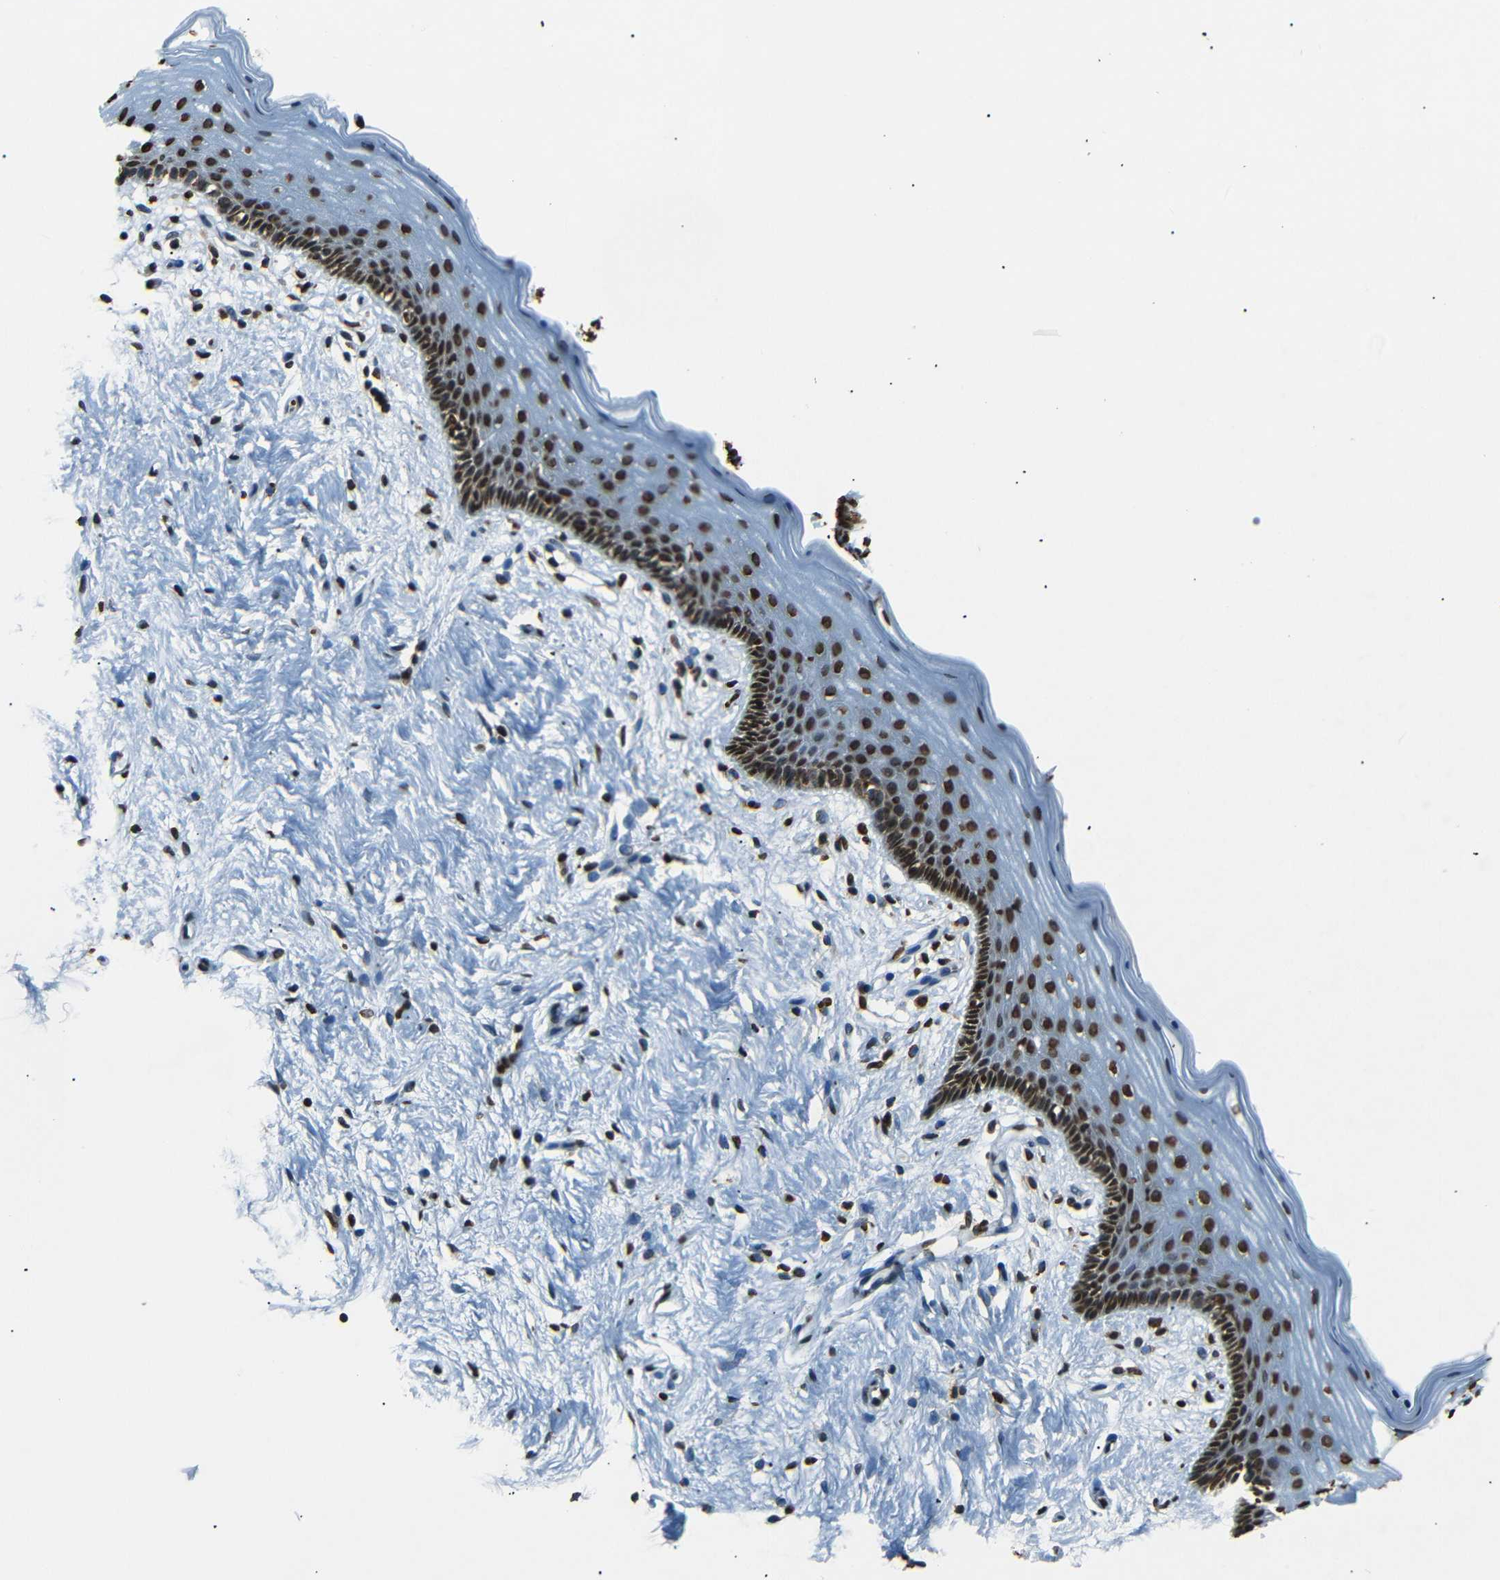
{"staining": {"intensity": "strong", "quantity": ">75%", "location": "nuclear"}, "tissue": "vagina", "cell_type": "Squamous epithelial cells", "image_type": "normal", "snomed": [{"axis": "morphology", "description": "Normal tissue, NOS"}, {"axis": "topography", "description": "Vagina"}], "caption": "A brown stain highlights strong nuclear positivity of a protein in squamous epithelial cells of unremarkable human vagina.", "gene": "HMGN1", "patient": {"sex": "female", "age": 44}}